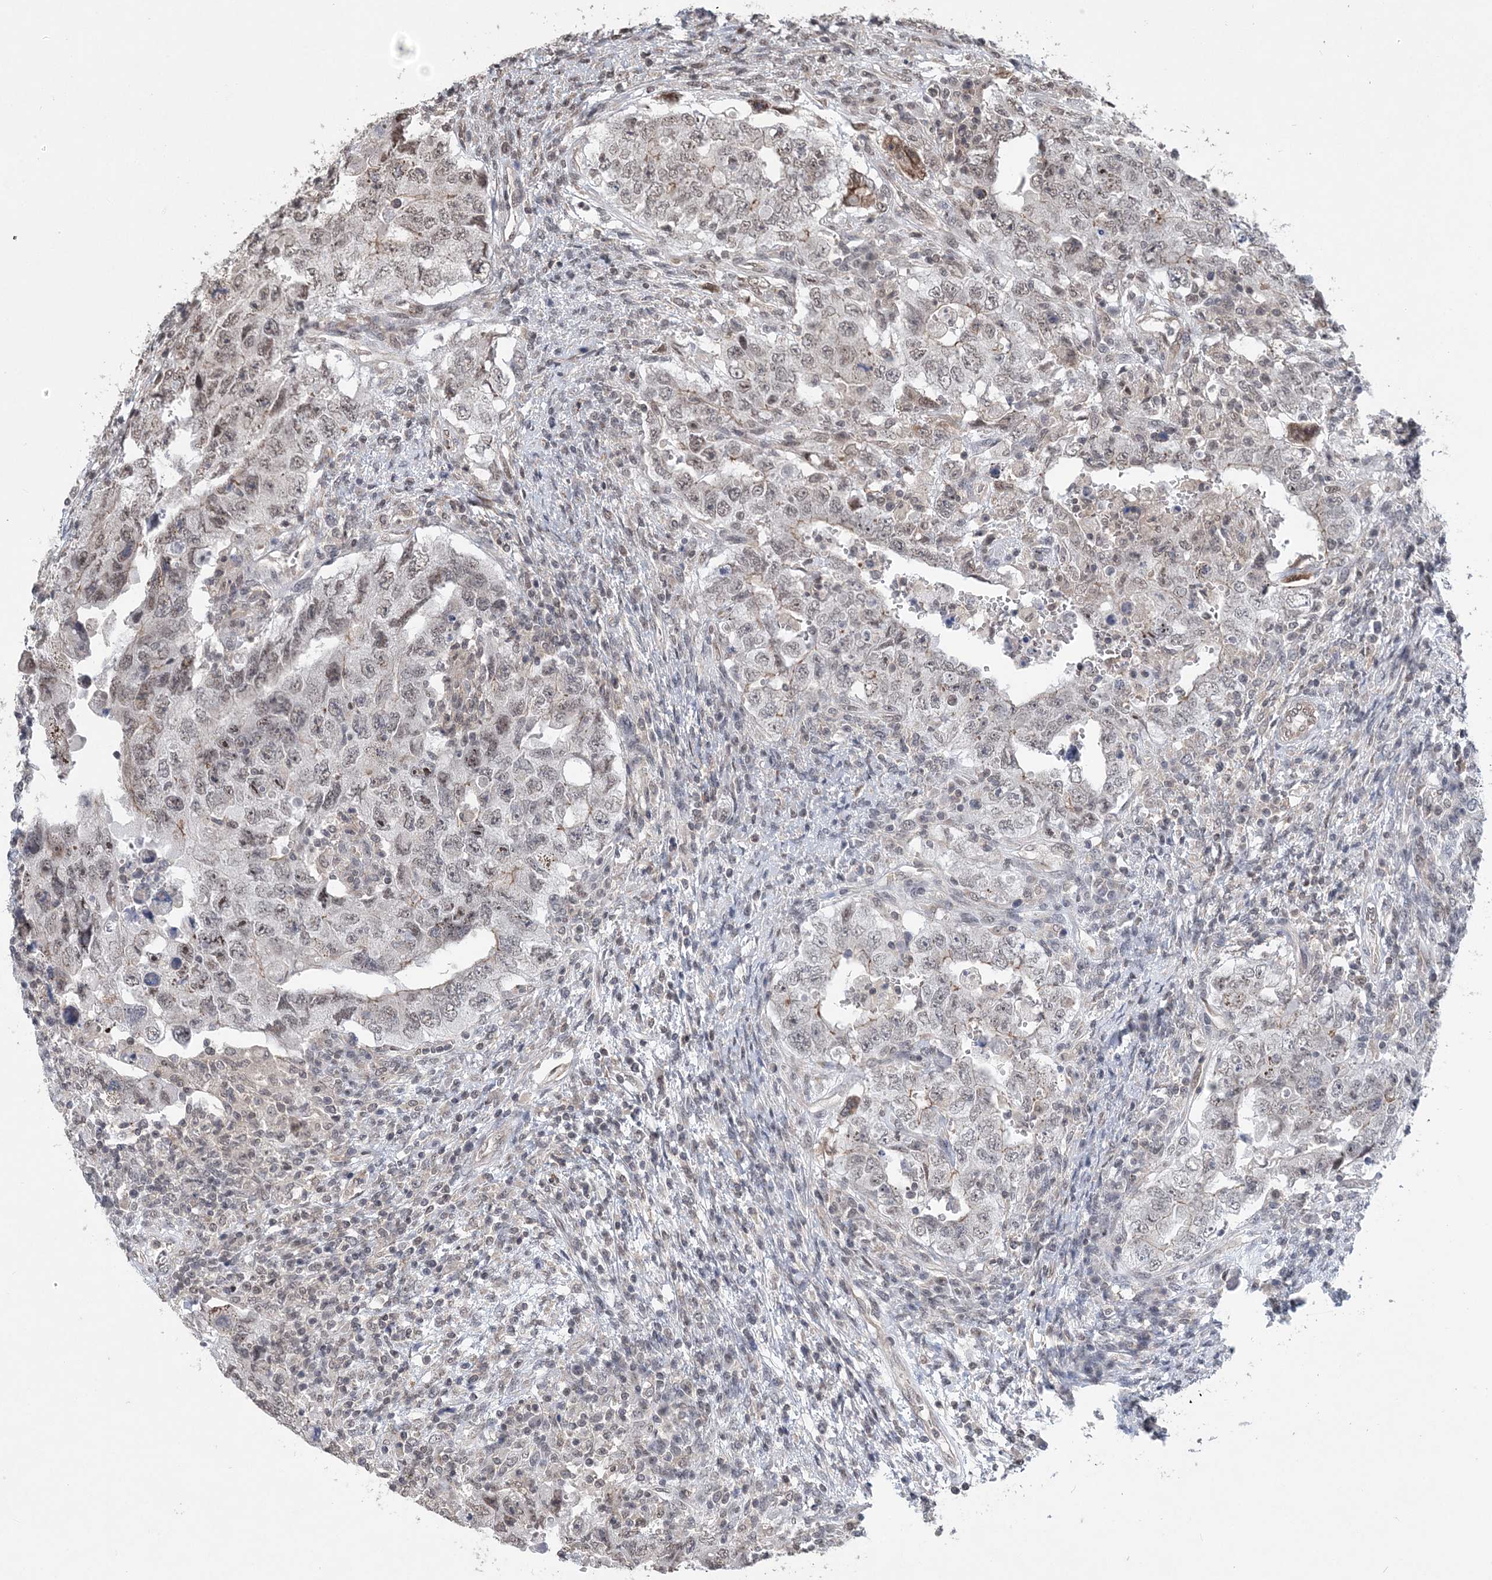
{"staining": {"intensity": "weak", "quantity": "25%-75%", "location": "nuclear"}, "tissue": "testis cancer", "cell_type": "Tumor cells", "image_type": "cancer", "snomed": [{"axis": "morphology", "description": "Carcinoma, Embryonal, NOS"}, {"axis": "topography", "description": "Testis"}], "caption": "High-magnification brightfield microscopy of testis embryonal carcinoma stained with DAB (3,3'-diaminobenzidine) (brown) and counterstained with hematoxylin (blue). tumor cells exhibit weak nuclear expression is identified in about25%-75% of cells.", "gene": "CCDC152", "patient": {"sex": "male", "age": 26}}